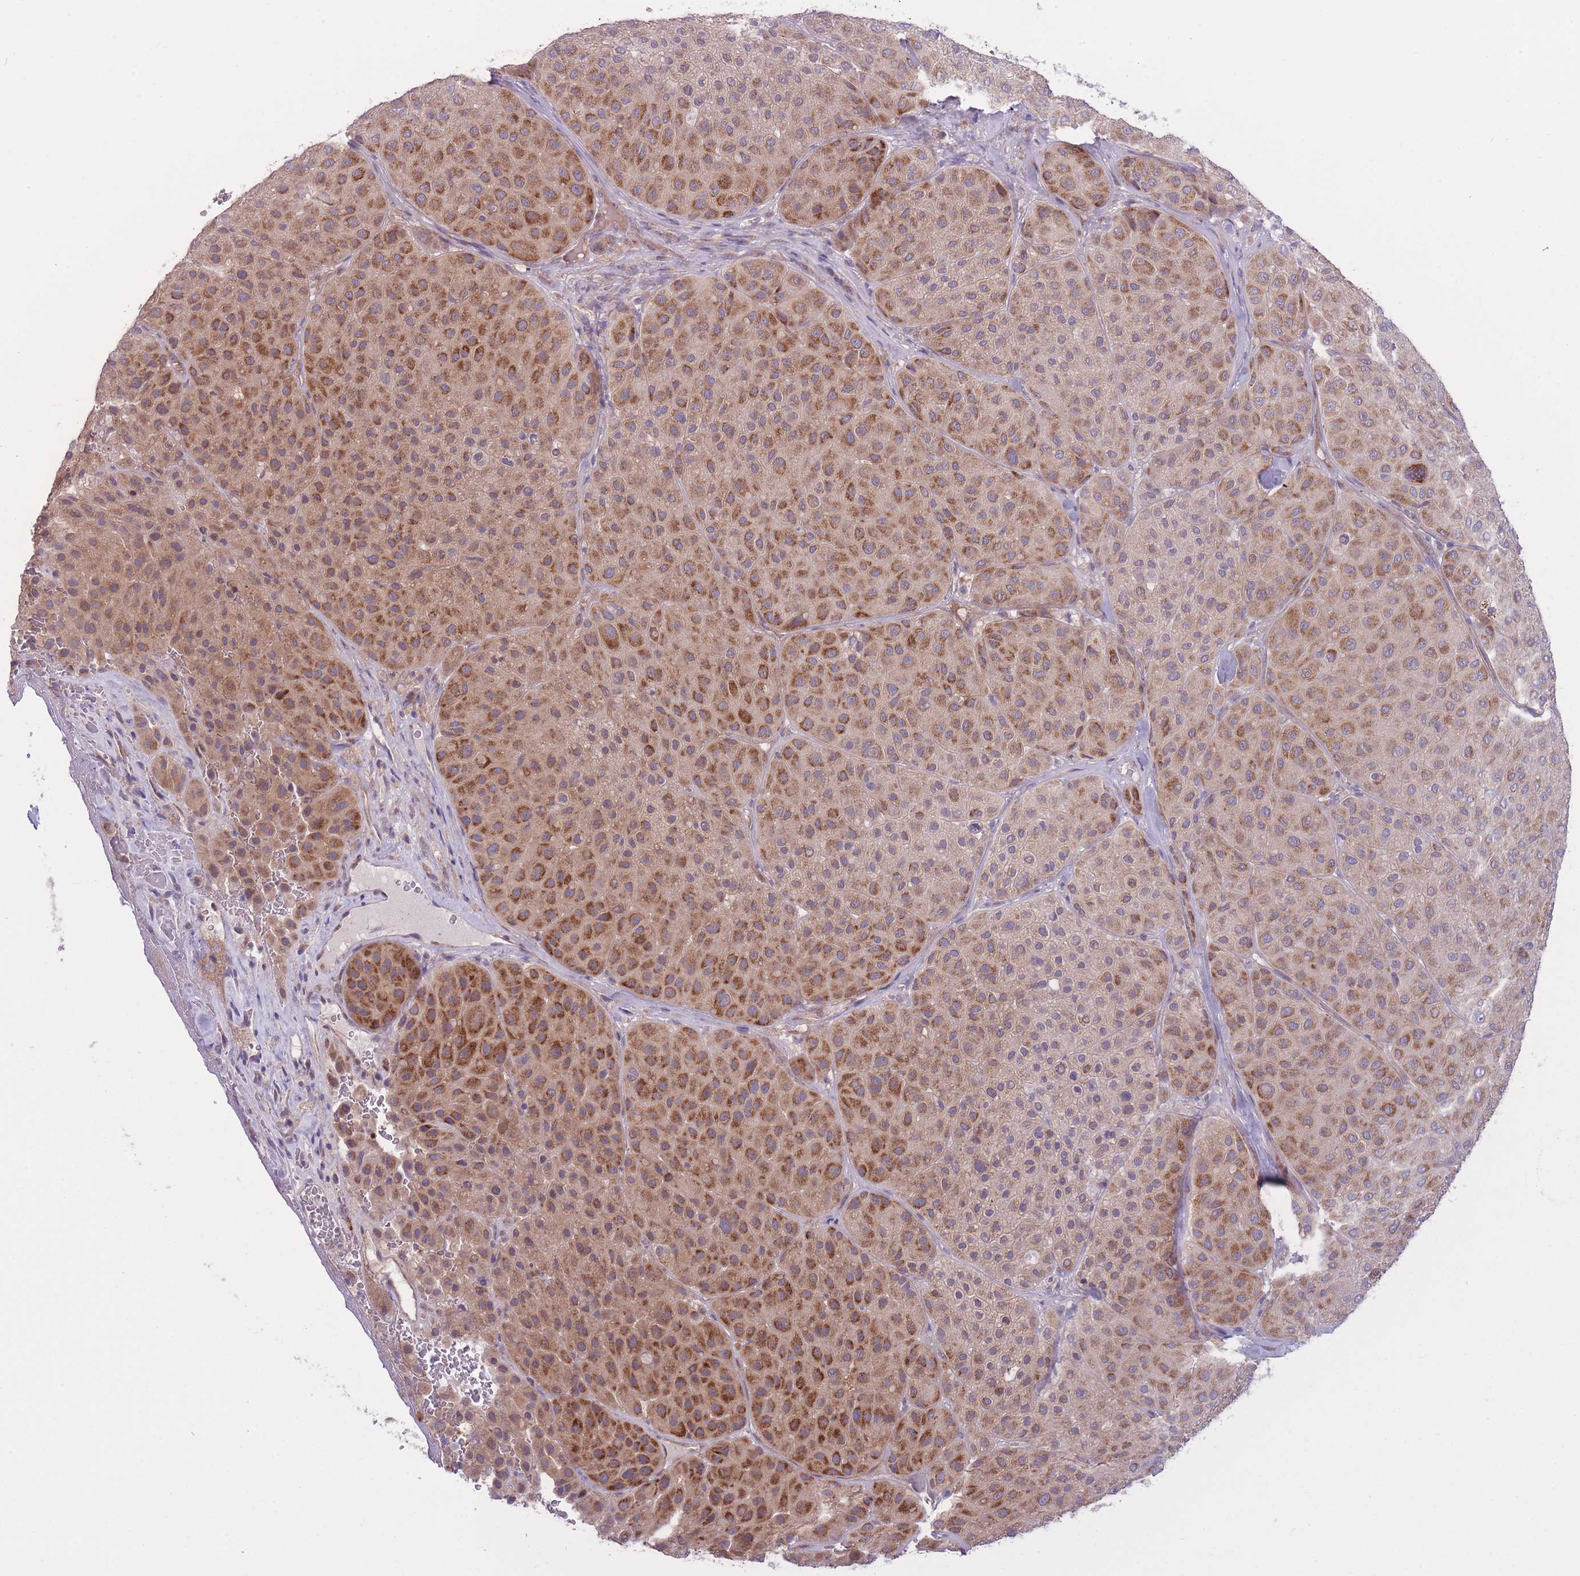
{"staining": {"intensity": "moderate", "quantity": ">75%", "location": "cytoplasmic/membranous"}, "tissue": "melanoma", "cell_type": "Tumor cells", "image_type": "cancer", "snomed": [{"axis": "morphology", "description": "Malignant melanoma, Metastatic site"}, {"axis": "topography", "description": "Smooth muscle"}], "caption": "Tumor cells display medium levels of moderate cytoplasmic/membranous staining in about >75% of cells in human malignant melanoma (metastatic site). The staining is performed using DAB brown chromogen to label protein expression. The nuclei are counter-stained blue using hematoxylin.", "gene": "CCT6B", "patient": {"sex": "male", "age": 41}}